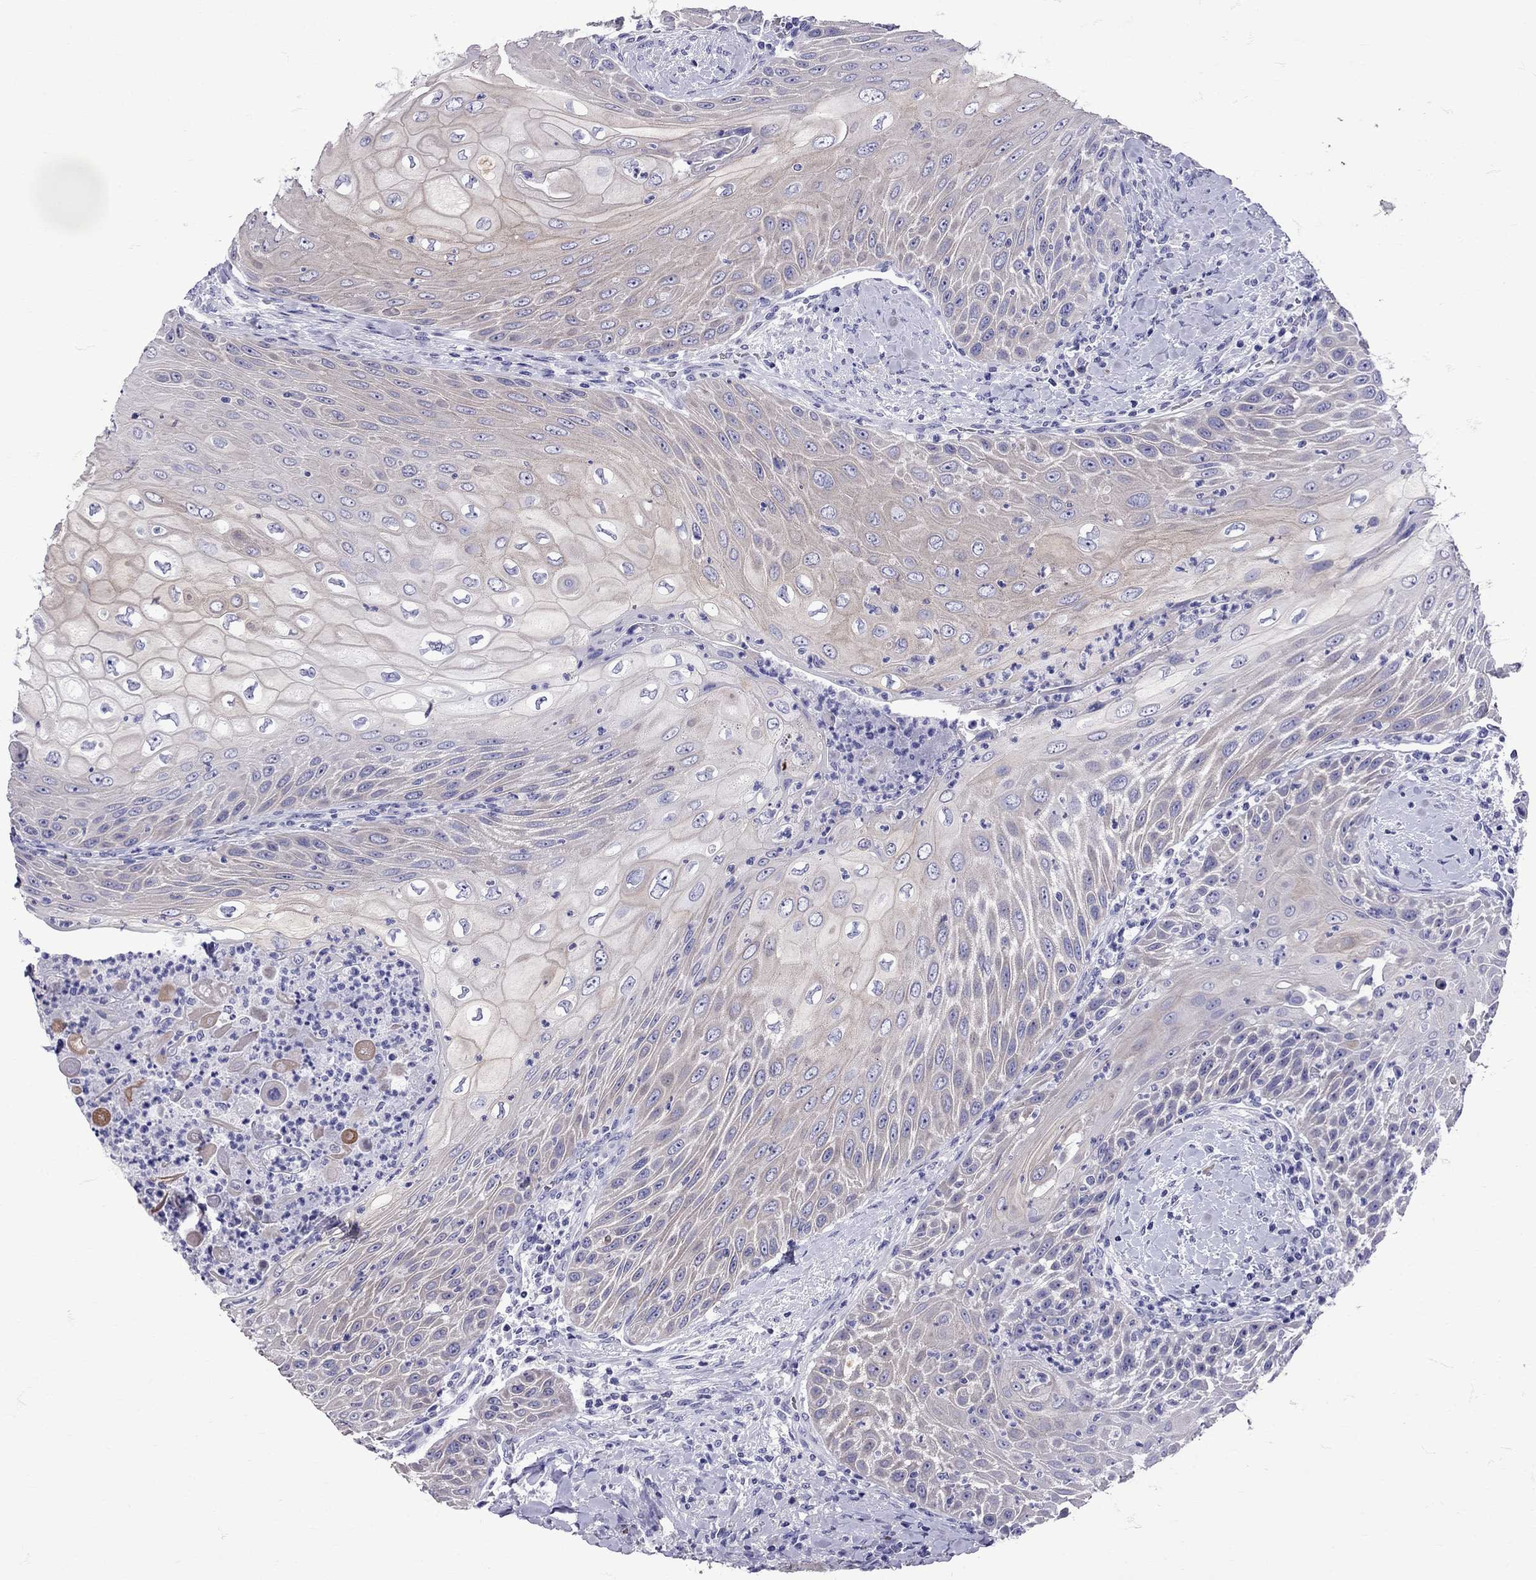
{"staining": {"intensity": "negative", "quantity": "none", "location": "none"}, "tissue": "head and neck cancer", "cell_type": "Tumor cells", "image_type": "cancer", "snomed": [{"axis": "morphology", "description": "Squamous cell carcinoma, NOS"}, {"axis": "topography", "description": "Head-Neck"}], "caption": "This is an IHC micrograph of human head and neck squamous cell carcinoma. There is no expression in tumor cells.", "gene": "TBR1", "patient": {"sex": "male", "age": 69}}